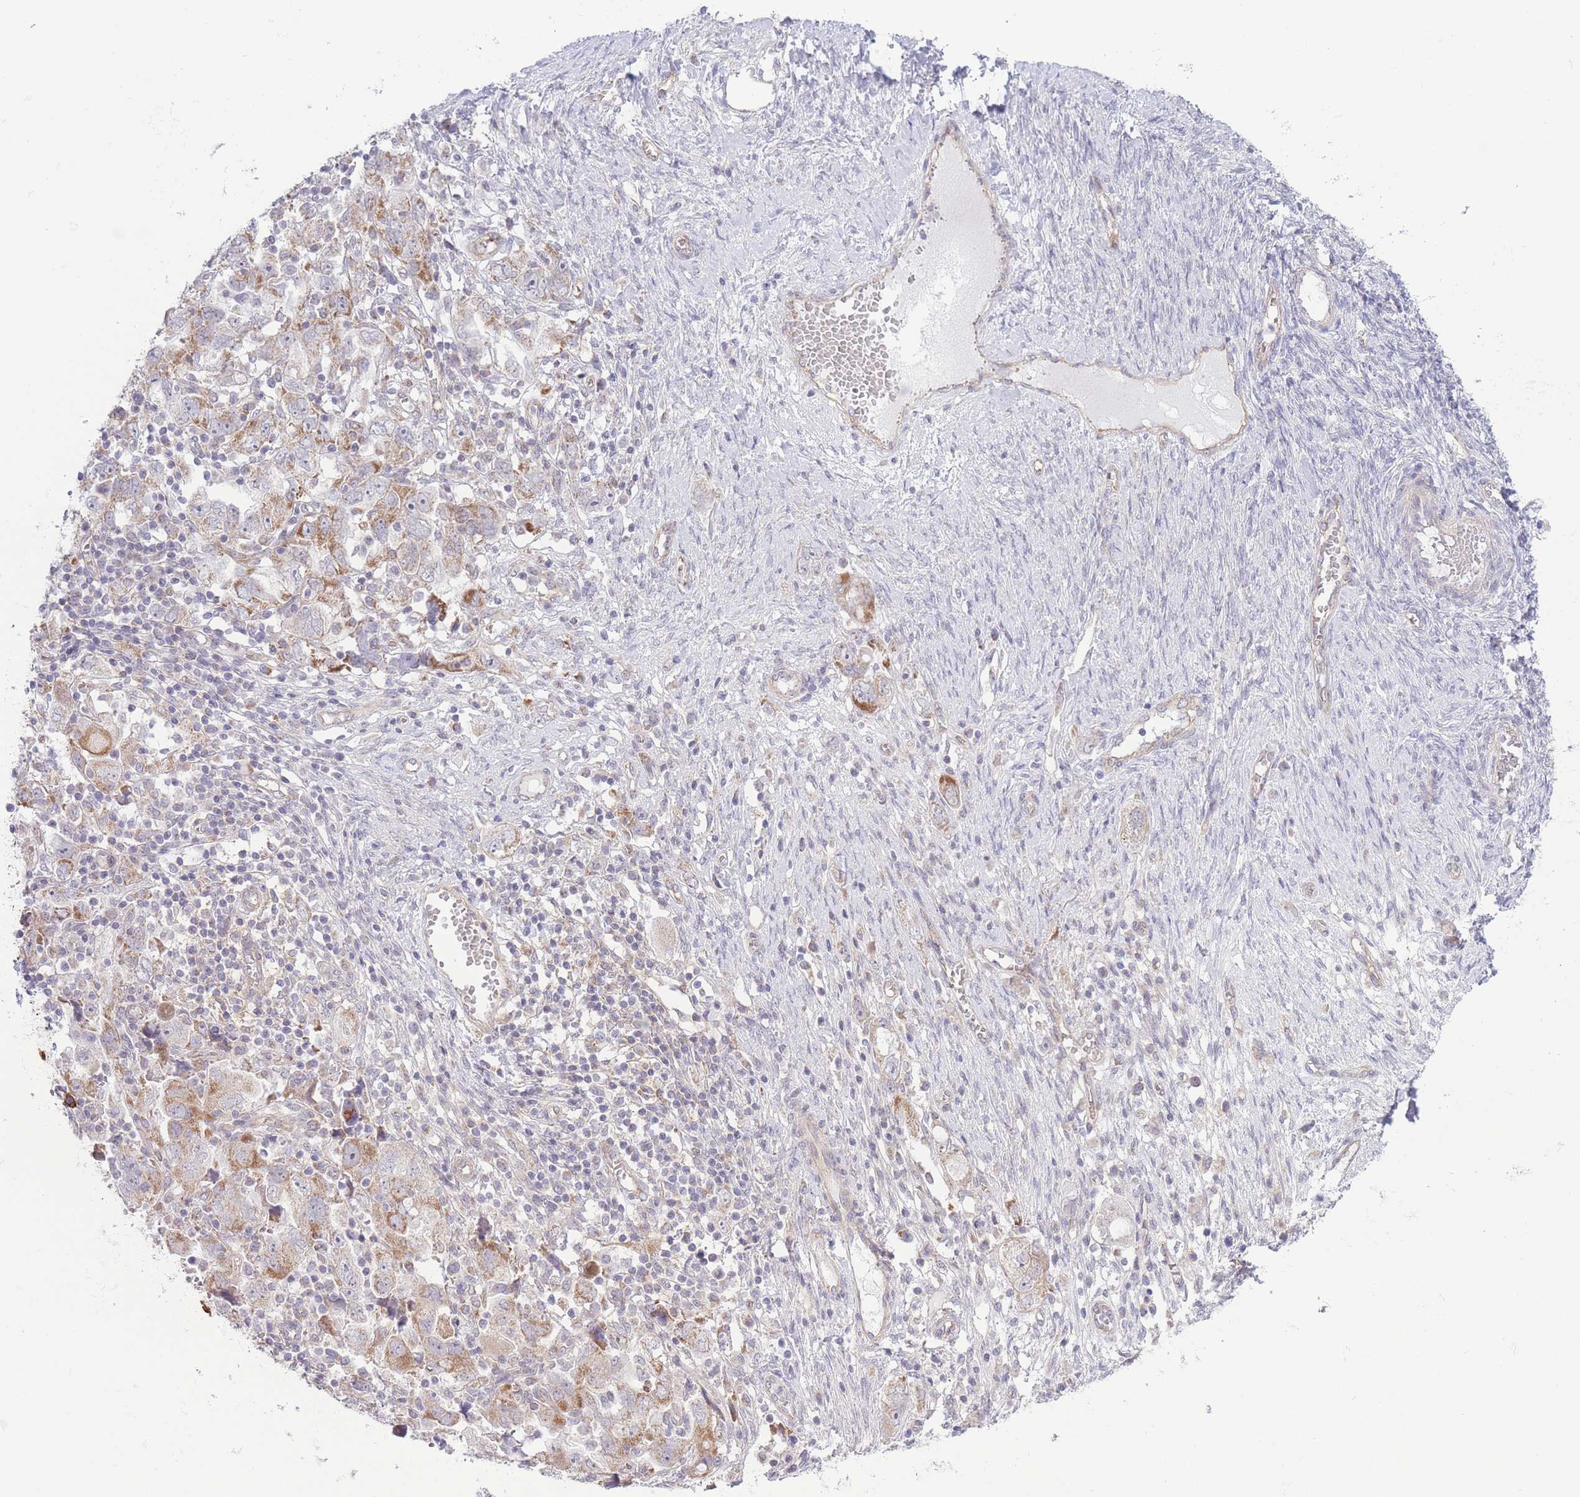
{"staining": {"intensity": "moderate", "quantity": "25%-75%", "location": "cytoplasmic/membranous"}, "tissue": "ovarian cancer", "cell_type": "Tumor cells", "image_type": "cancer", "snomed": [{"axis": "morphology", "description": "Carcinoma, NOS"}, {"axis": "morphology", "description": "Cystadenocarcinoma, serous, NOS"}, {"axis": "topography", "description": "Ovary"}], "caption": "A brown stain labels moderate cytoplasmic/membranous staining of a protein in human carcinoma (ovarian) tumor cells. The protein is stained brown, and the nuclei are stained in blue (DAB (3,3'-diaminobenzidine) IHC with brightfield microscopy, high magnification).", "gene": "MRPS31", "patient": {"sex": "female", "age": 69}}